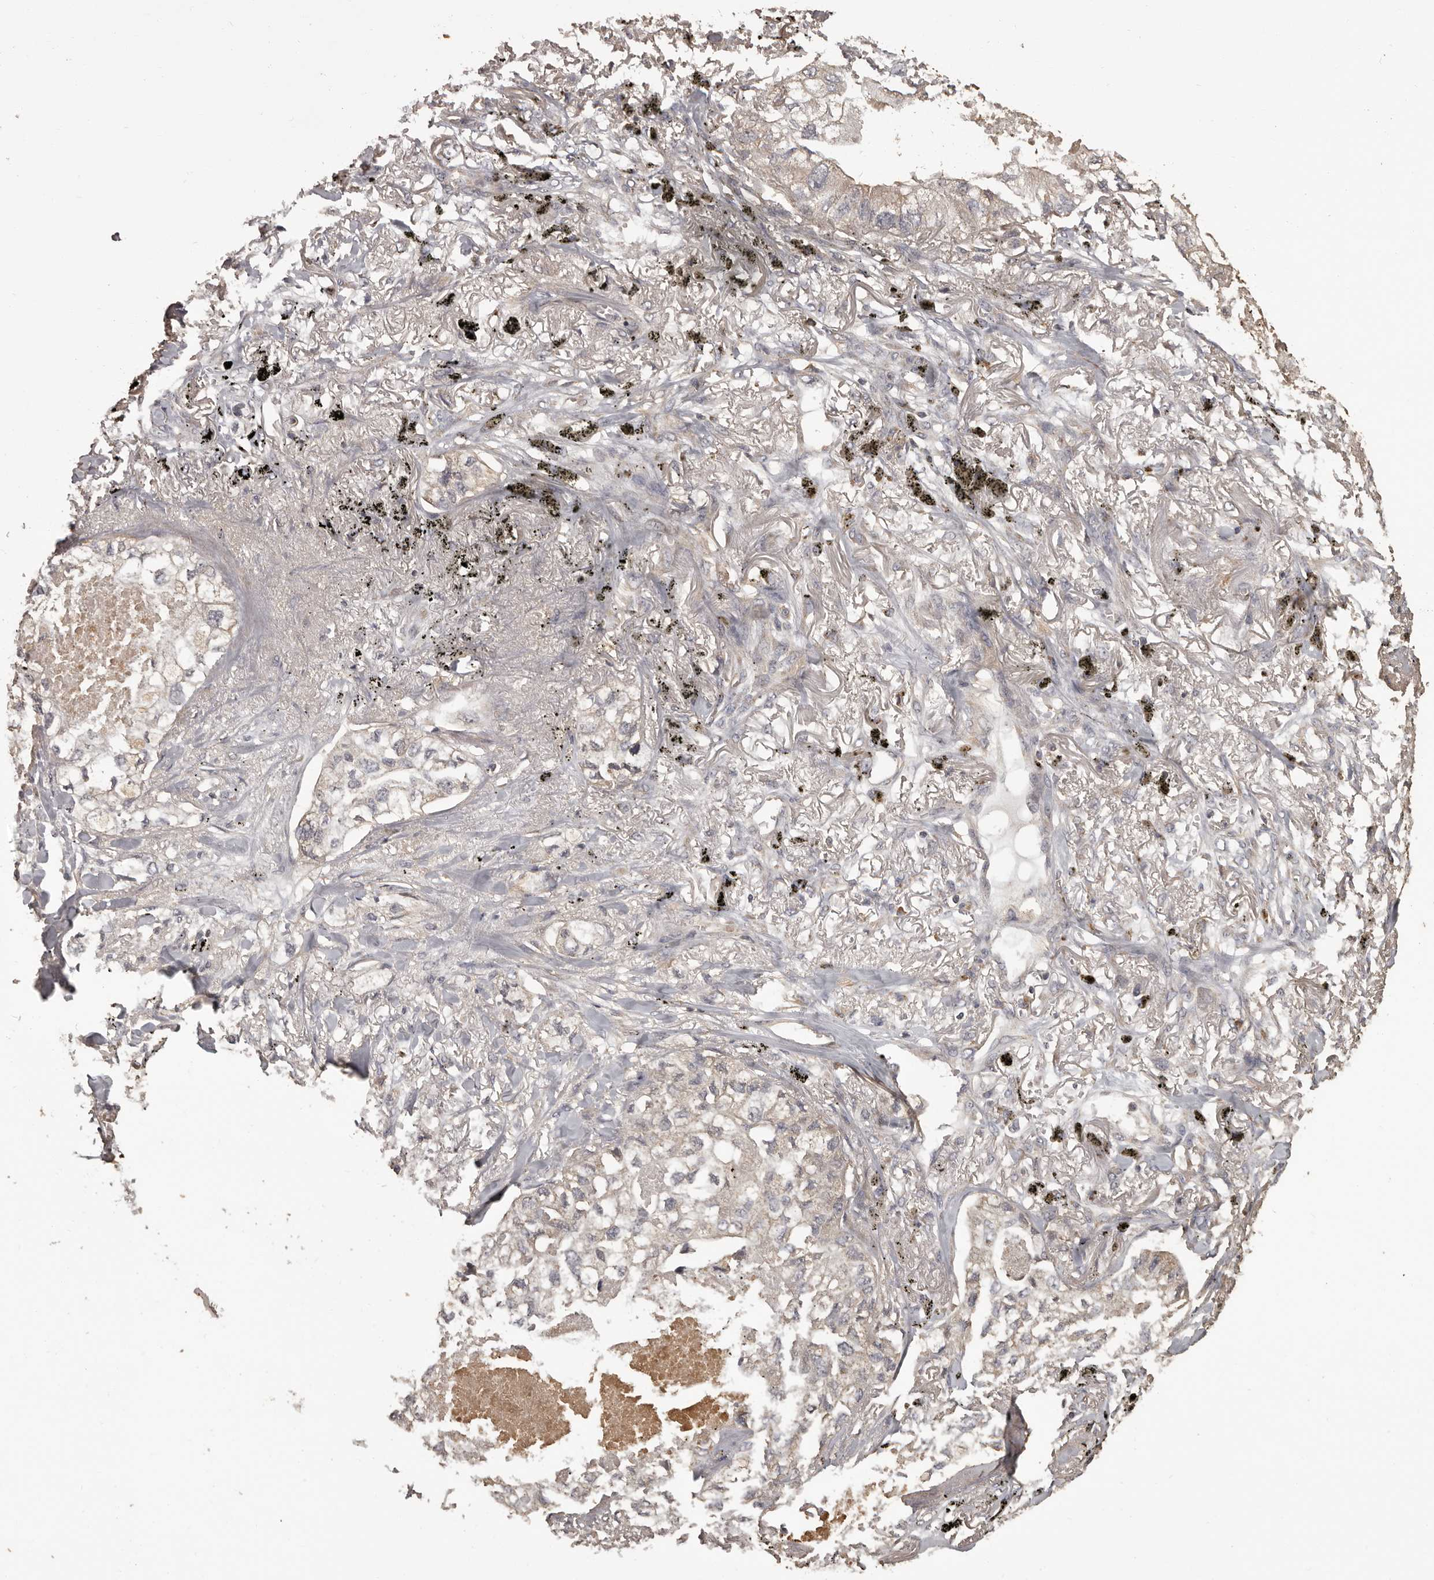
{"staining": {"intensity": "negative", "quantity": "none", "location": "none"}, "tissue": "lung cancer", "cell_type": "Tumor cells", "image_type": "cancer", "snomed": [{"axis": "morphology", "description": "Adenocarcinoma, NOS"}, {"axis": "topography", "description": "Lung"}], "caption": "The immunohistochemistry (IHC) histopathology image has no significant staining in tumor cells of lung cancer (adenocarcinoma) tissue.", "gene": "MGAT5", "patient": {"sex": "male", "age": 65}}